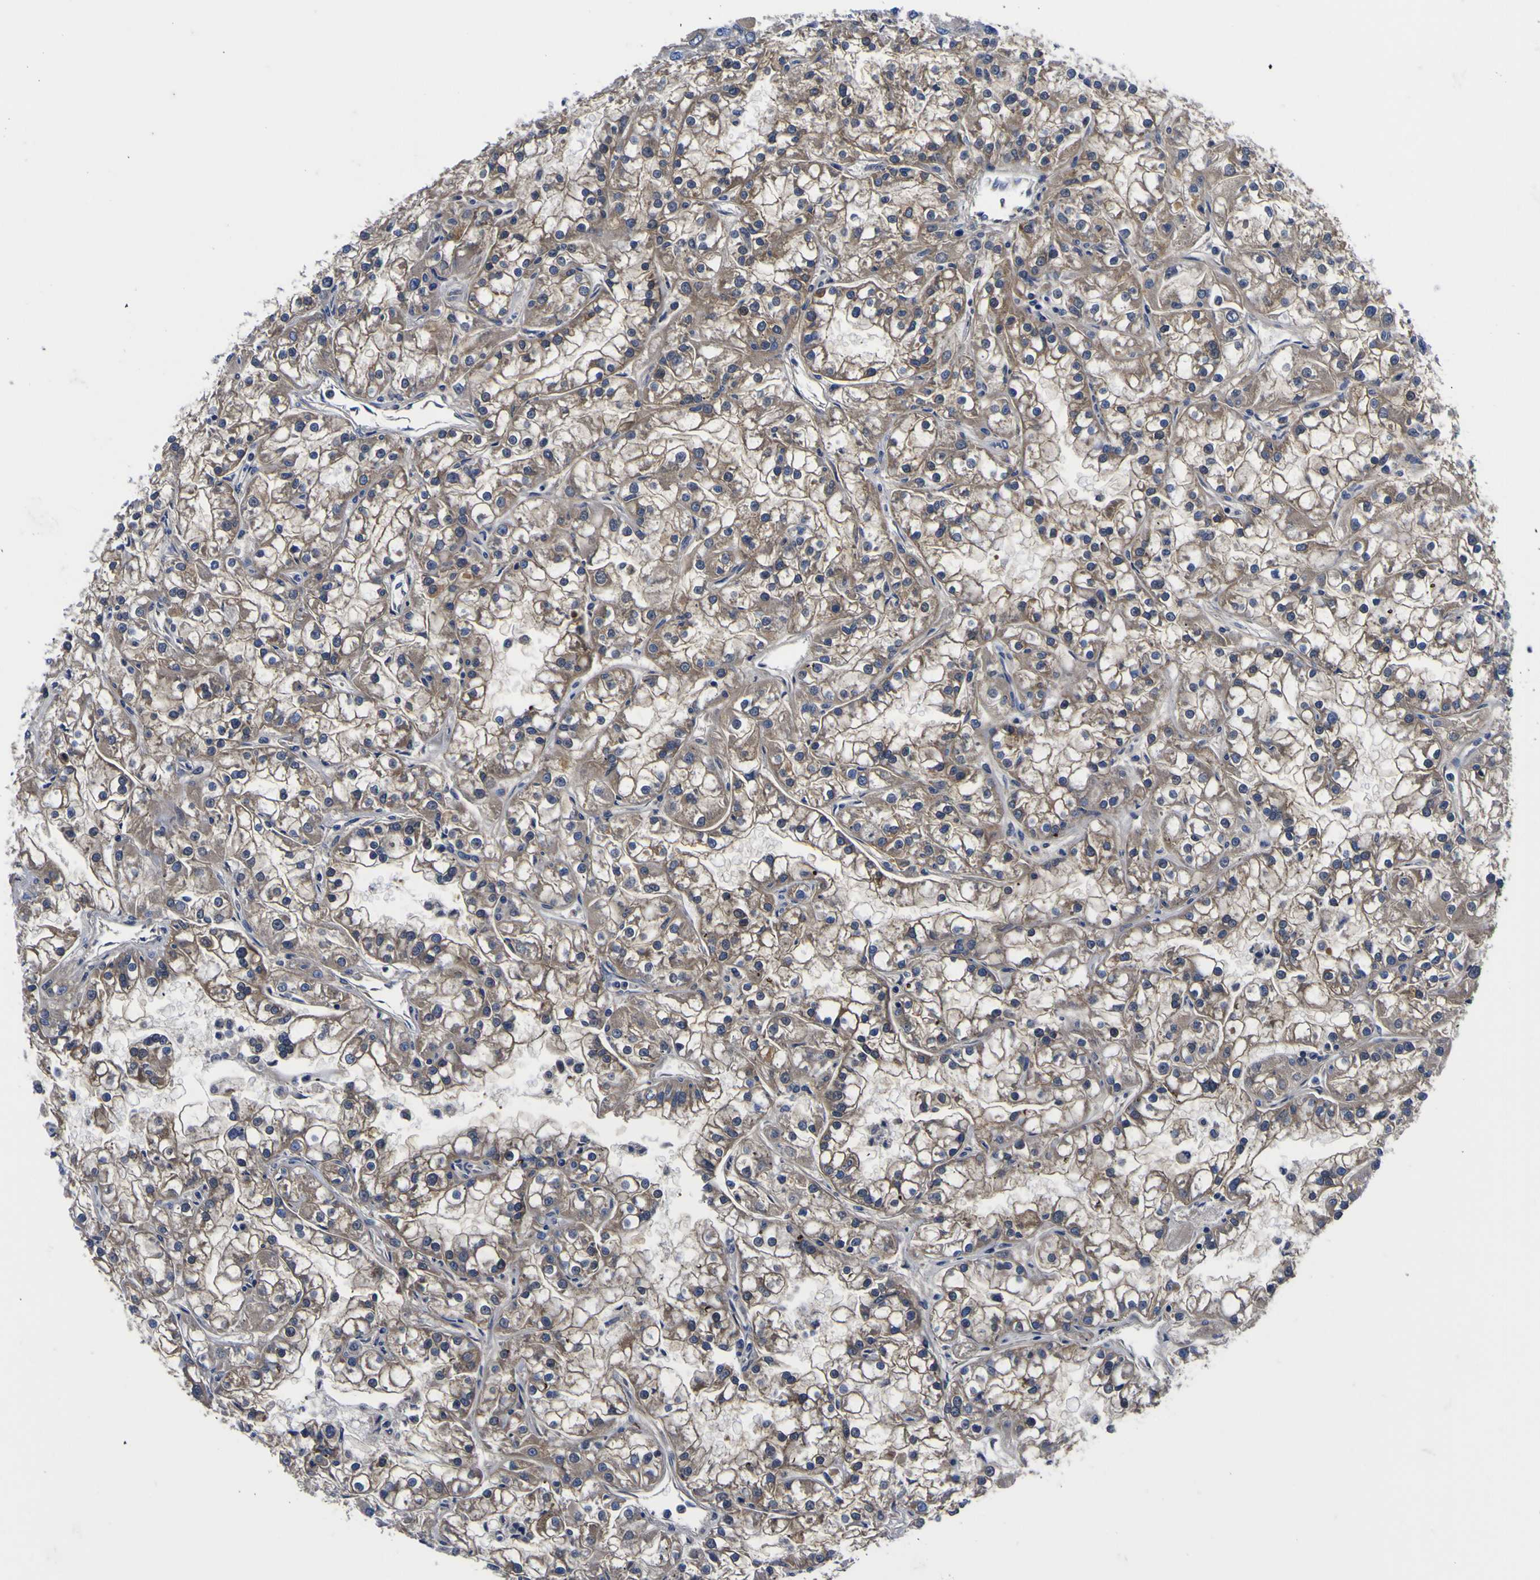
{"staining": {"intensity": "moderate", "quantity": ">75%", "location": "cytoplasmic/membranous"}, "tissue": "renal cancer", "cell_type": "Tumor cells", "image_type": "cancer", "snomed": [{"axis": "morphology", "description": "Adenocarcinoma, NOS"}, {"axis": "topography", "description": "Kidney"}], "caption": "Immunohistochemical staining of human renal cancer (adenocarcinoma) demonstrates medium levels of moderate cytoplasmic/membranous expression in approximately >75% of tumor cells. The staining was performed using DAB (3,3'-diaminobenzidine) to visualize the protein expression in brown, while the nuclei were stained in blue with hematoxylin (Magnification: 20x).", "gene": "VASN", "patient": {"sex": "female", "age": 52}}